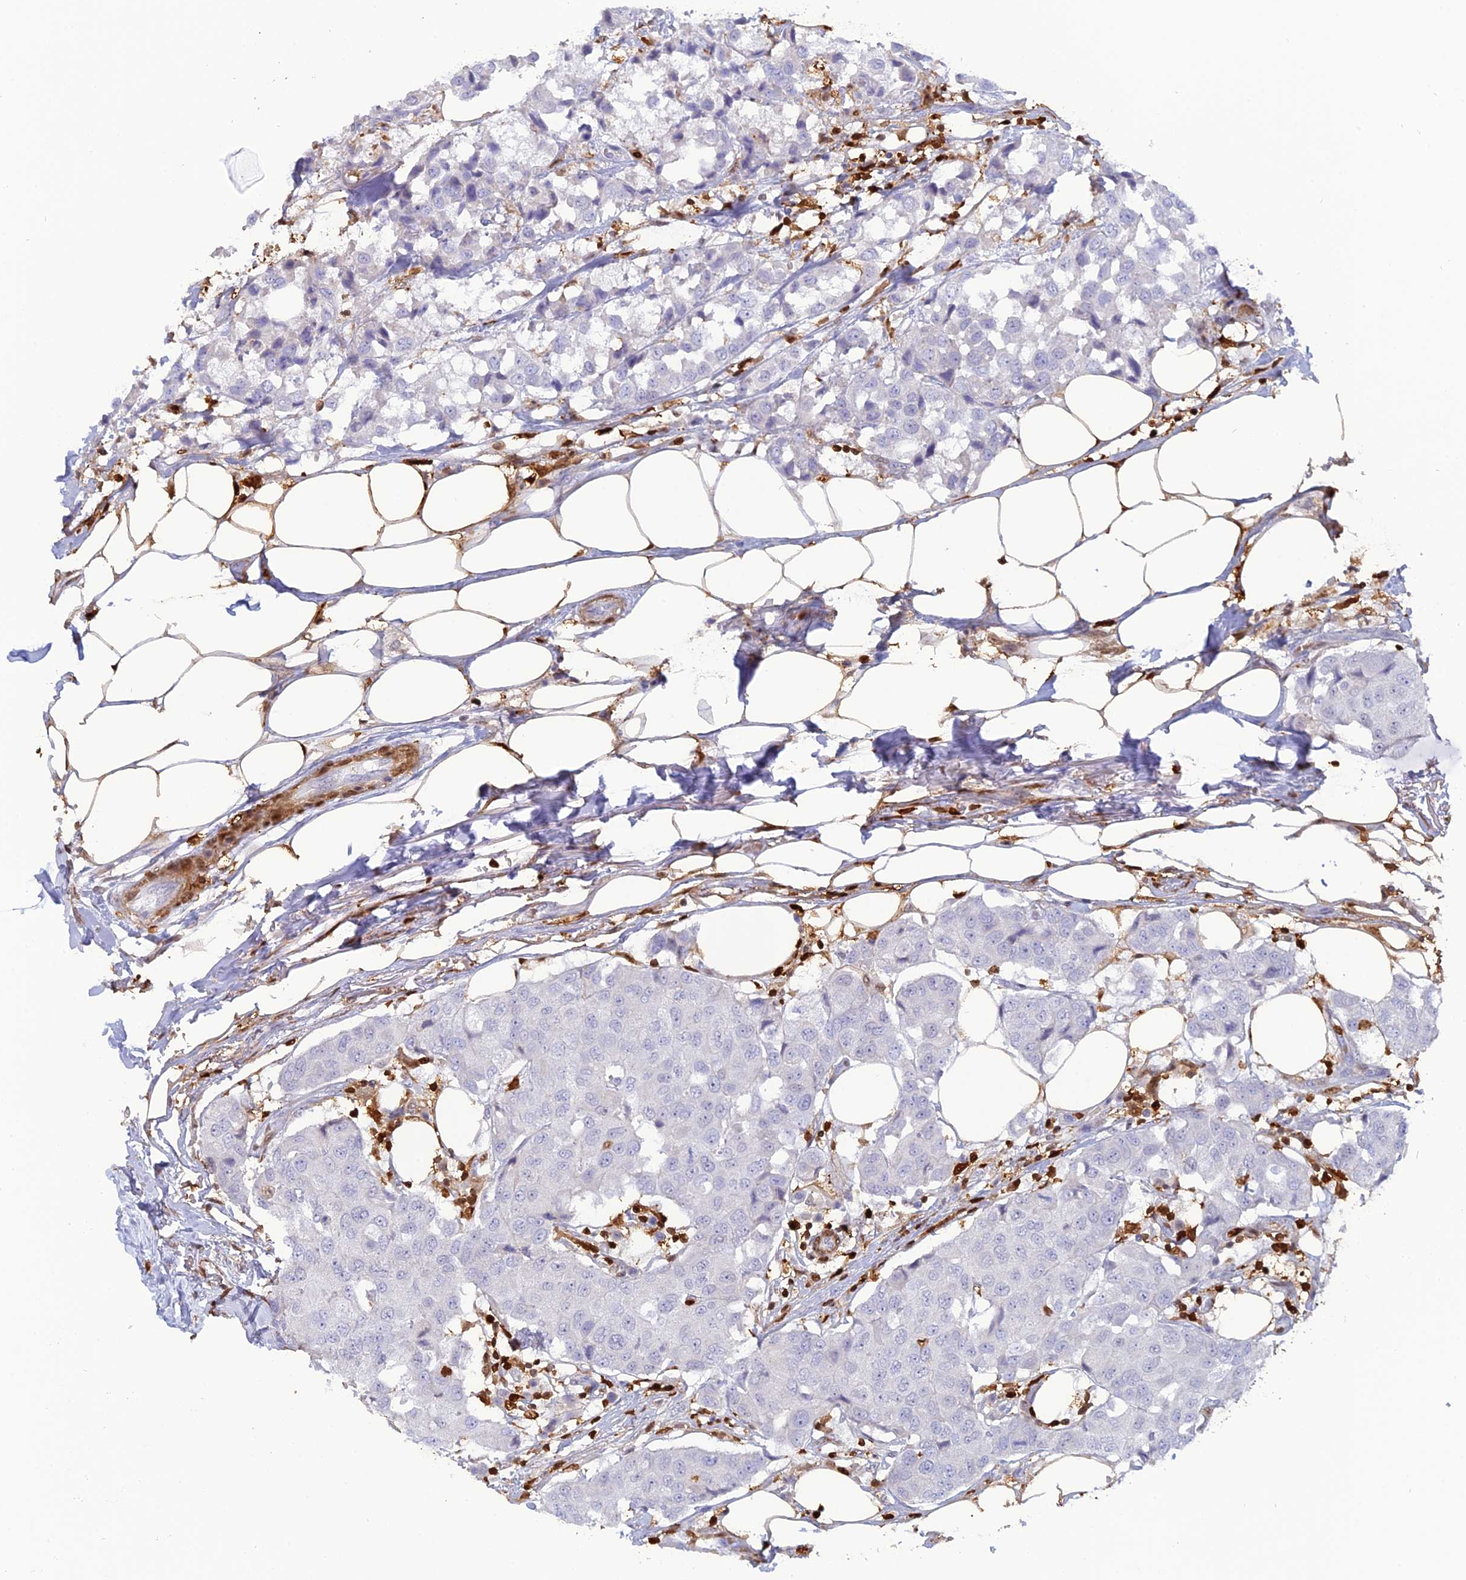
{"staining": {"intensity": "negative", "quantity": "none", "location": "none"}, "tissue": "breast cancer", "cell_type": "Tumor cells", "image_type": "cancer", "snomed": [{"axis": "morphology", "description": "Duct carcinoma"}, {"axis": "topography", "description": "Breast"}], "caption": "There is no significant expression in tumor cells of infiltrating ductal carcinoma (breast).", "gene": "PGBD4", "patient": {"sex": "female", "age": 80}}